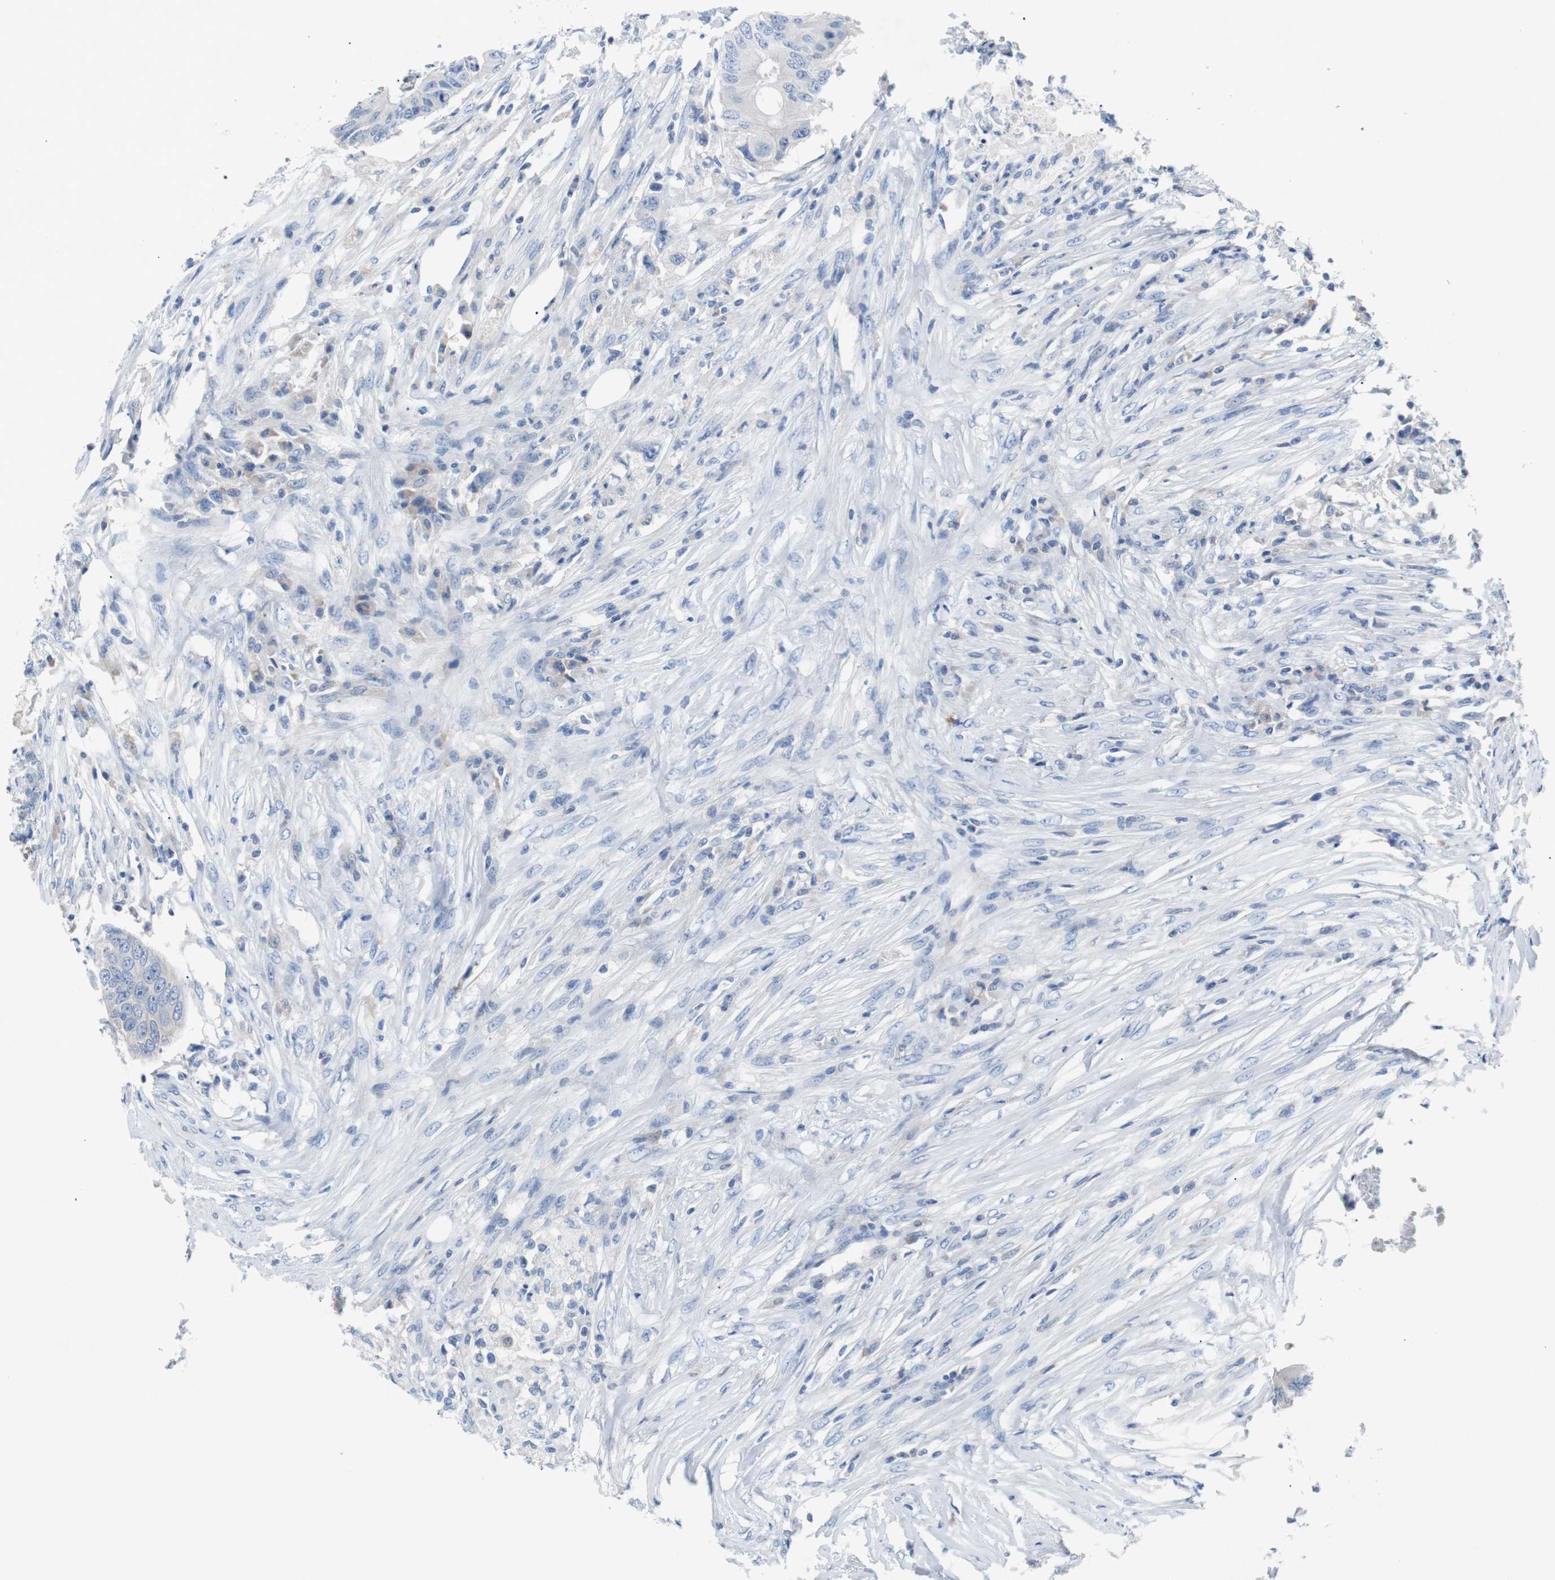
{"staining": {"intensity": "weak", "quantity": "25%-75%", "location": "cytoplasmic/membranous"}, "tissue": "colorectal cancer", "cell_type": "Tumor cells", "image_type": "cancer", "snomed": [{"axis": "morphology", "description": "Adenocarcinoma, NOS"}, {"axis": "topography", "description": "Colon"}], "caption": "A photomicrograph of adenocarcinoma (colorectal) stained for a protein displays weak cytoplasmic/membranous brown staining in tumor cells.", "gene": "EEF2K", "patient": {"sex": "male", "age": 71}}